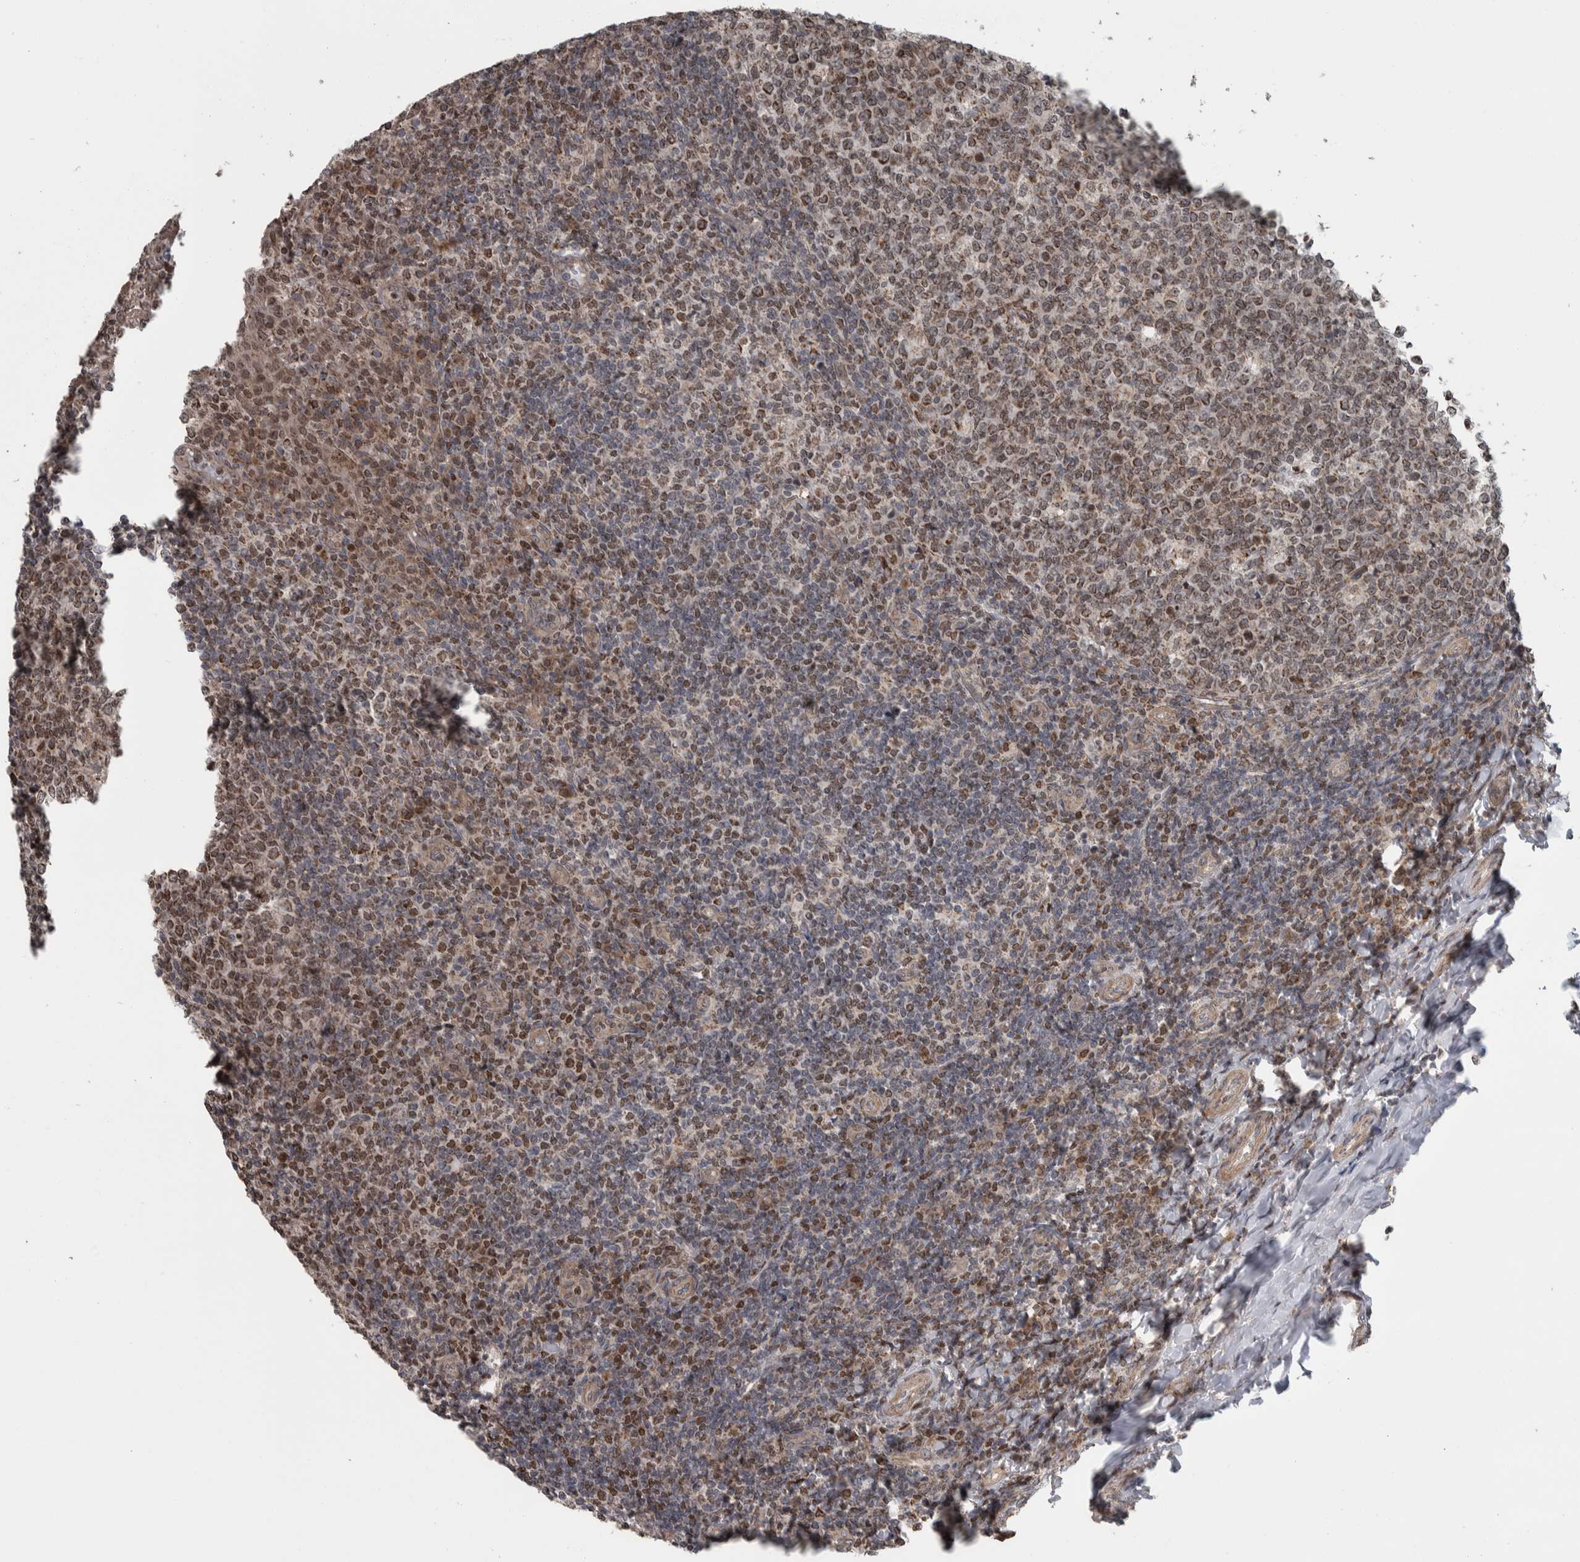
{"staining": {"intensity": "moderate", "quantity": ">75%", "location": "cytoplasmic/membranous,nuclear"}, "tissue": "tonsil", "cell_type": "Germinal center cells", "image_type": "normal", "snomed": [{"axis": "morphology", "description": "Normal tissue, NOS"}, {"axis": "topography", "description": "Tonsil"}], "caption": "IHC image of normal human tonsil stained for a protein (brown), which demonstrates medium levels of moderate cytoplasmic/membranous,nuclear positivity in approximately >75% of germinal center cells.", "gene": "CWC27", "patient": {"sex": "female", "age": 19}}